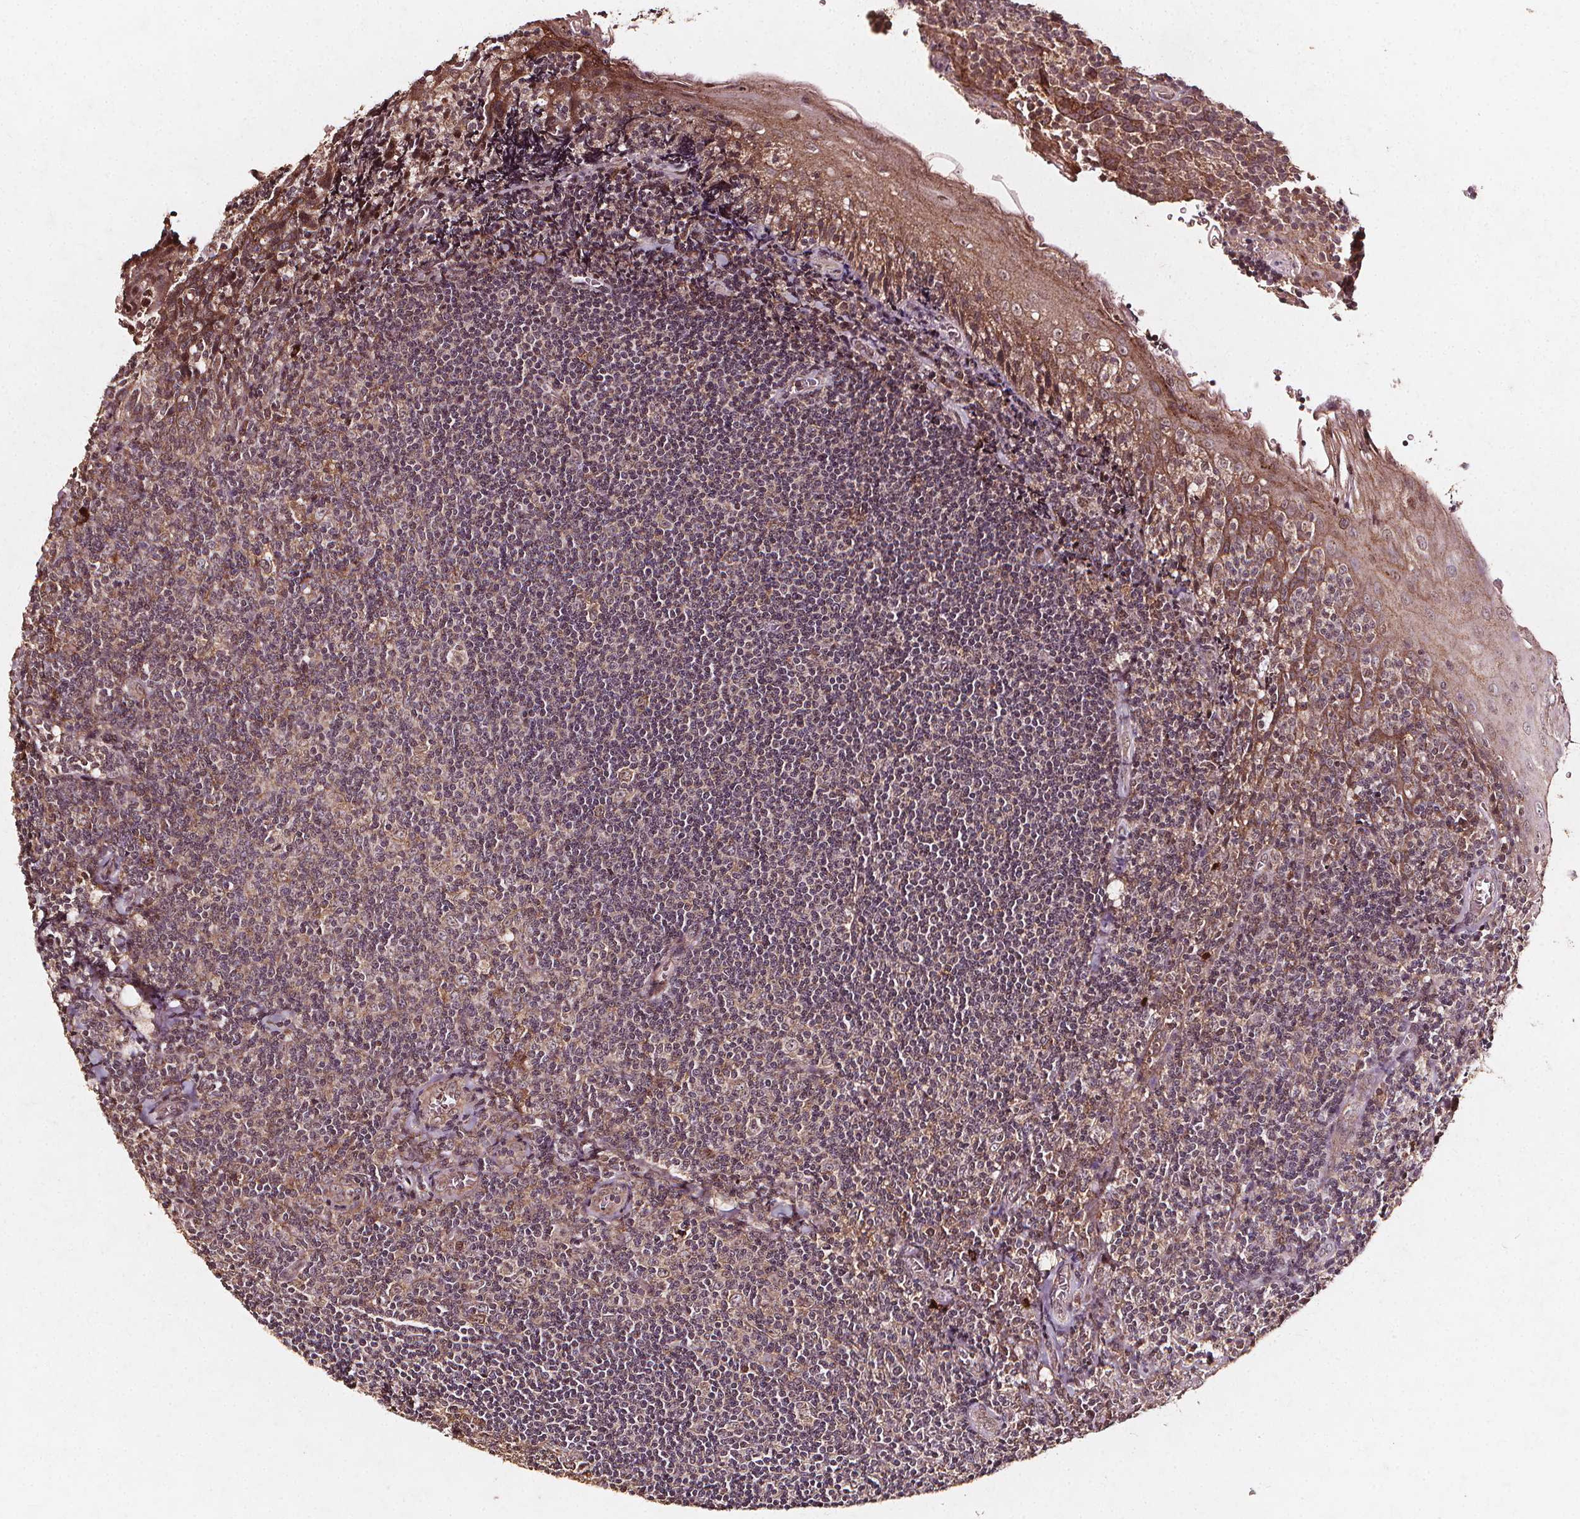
{"staining": {"intensity": "weak", "quantity": "<25%", "location": "cytoplasmic/membranous"}, "tissue": "tonsil", "cell_type": "Germinal center cells", "image_type": "normal", "snomed": [{"axis": "morphology", "description": "Normal tissue, NOS"}, {"axis": "morphology", "description": "Inflammation, NOS"}, {"axis": "topography", "description": "Tonsil"}], "caption": "Immunohistochemistry (IHC) micrograph of normal human tonsil stained for a protein (brown), which shows no staining in germinal center cells. (Stains: DAB immunohistochemistry (IHC) with hematoxylin counter stain, Microscopy: brightfield microscopy at high magnification).", "gene": "ABCA1", "patient": {"sex": "female", "age": 31}}